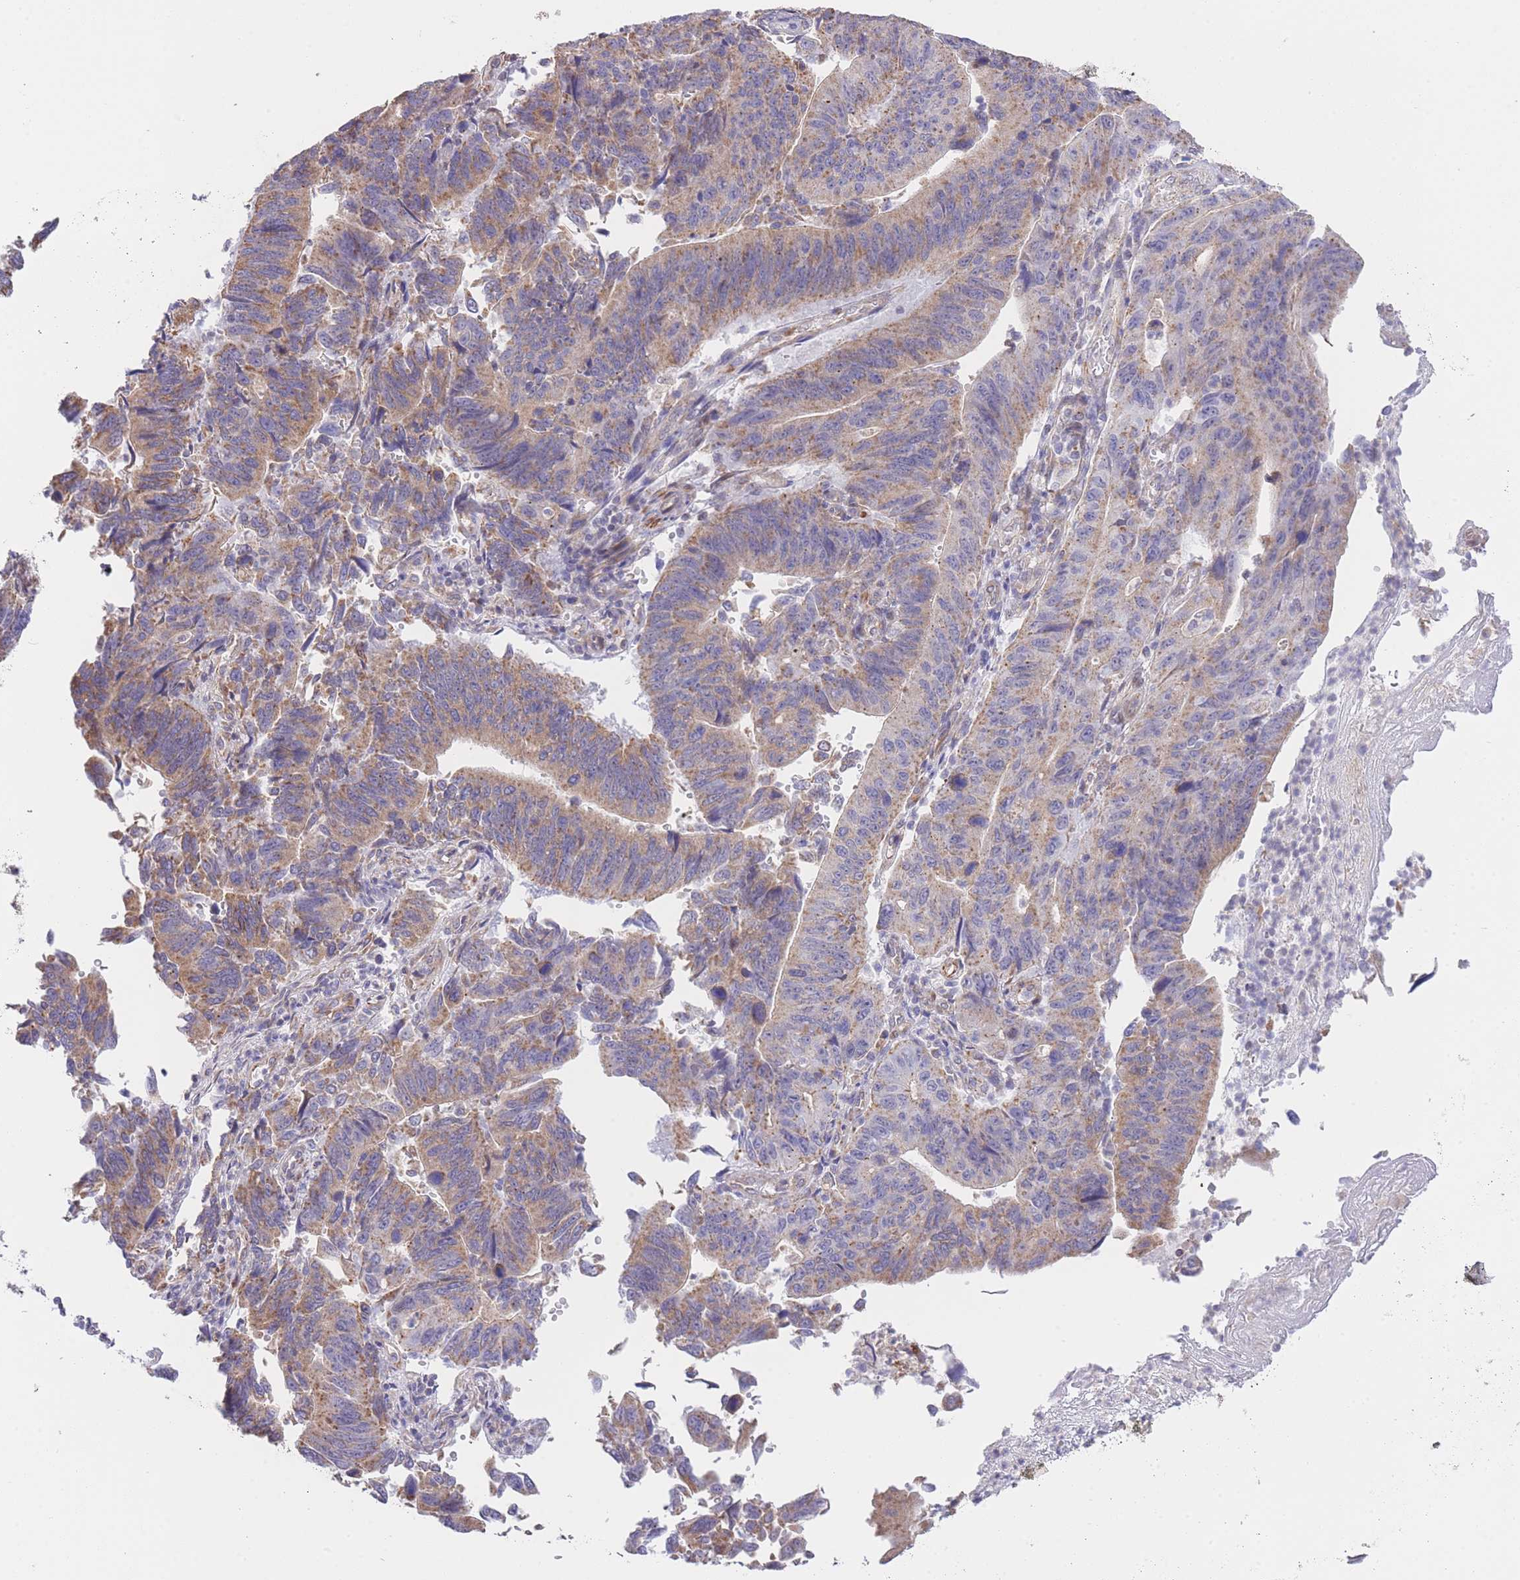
{"staining": {"intensity": "moderate", "quantity": "25%-75%", "location": "cytoplasmic/membranous"}, "tissue": "stomach cancer", "cell_type": "Tumor cells", "image_type": "cancer", "snomed": [{"axis": "morphology", "description": "Adenocarcinoma, NOS"}, {"axis": "topography", "description": "Stomach"}], "caption": "Human stomach cancer stained with a brown dye reveals moderate cytoplasmic/membranous positive expression in about 25%-75% of tumor cells.", "gene": "CTBP1", "patient": {"sex": "male", "age": 59}}